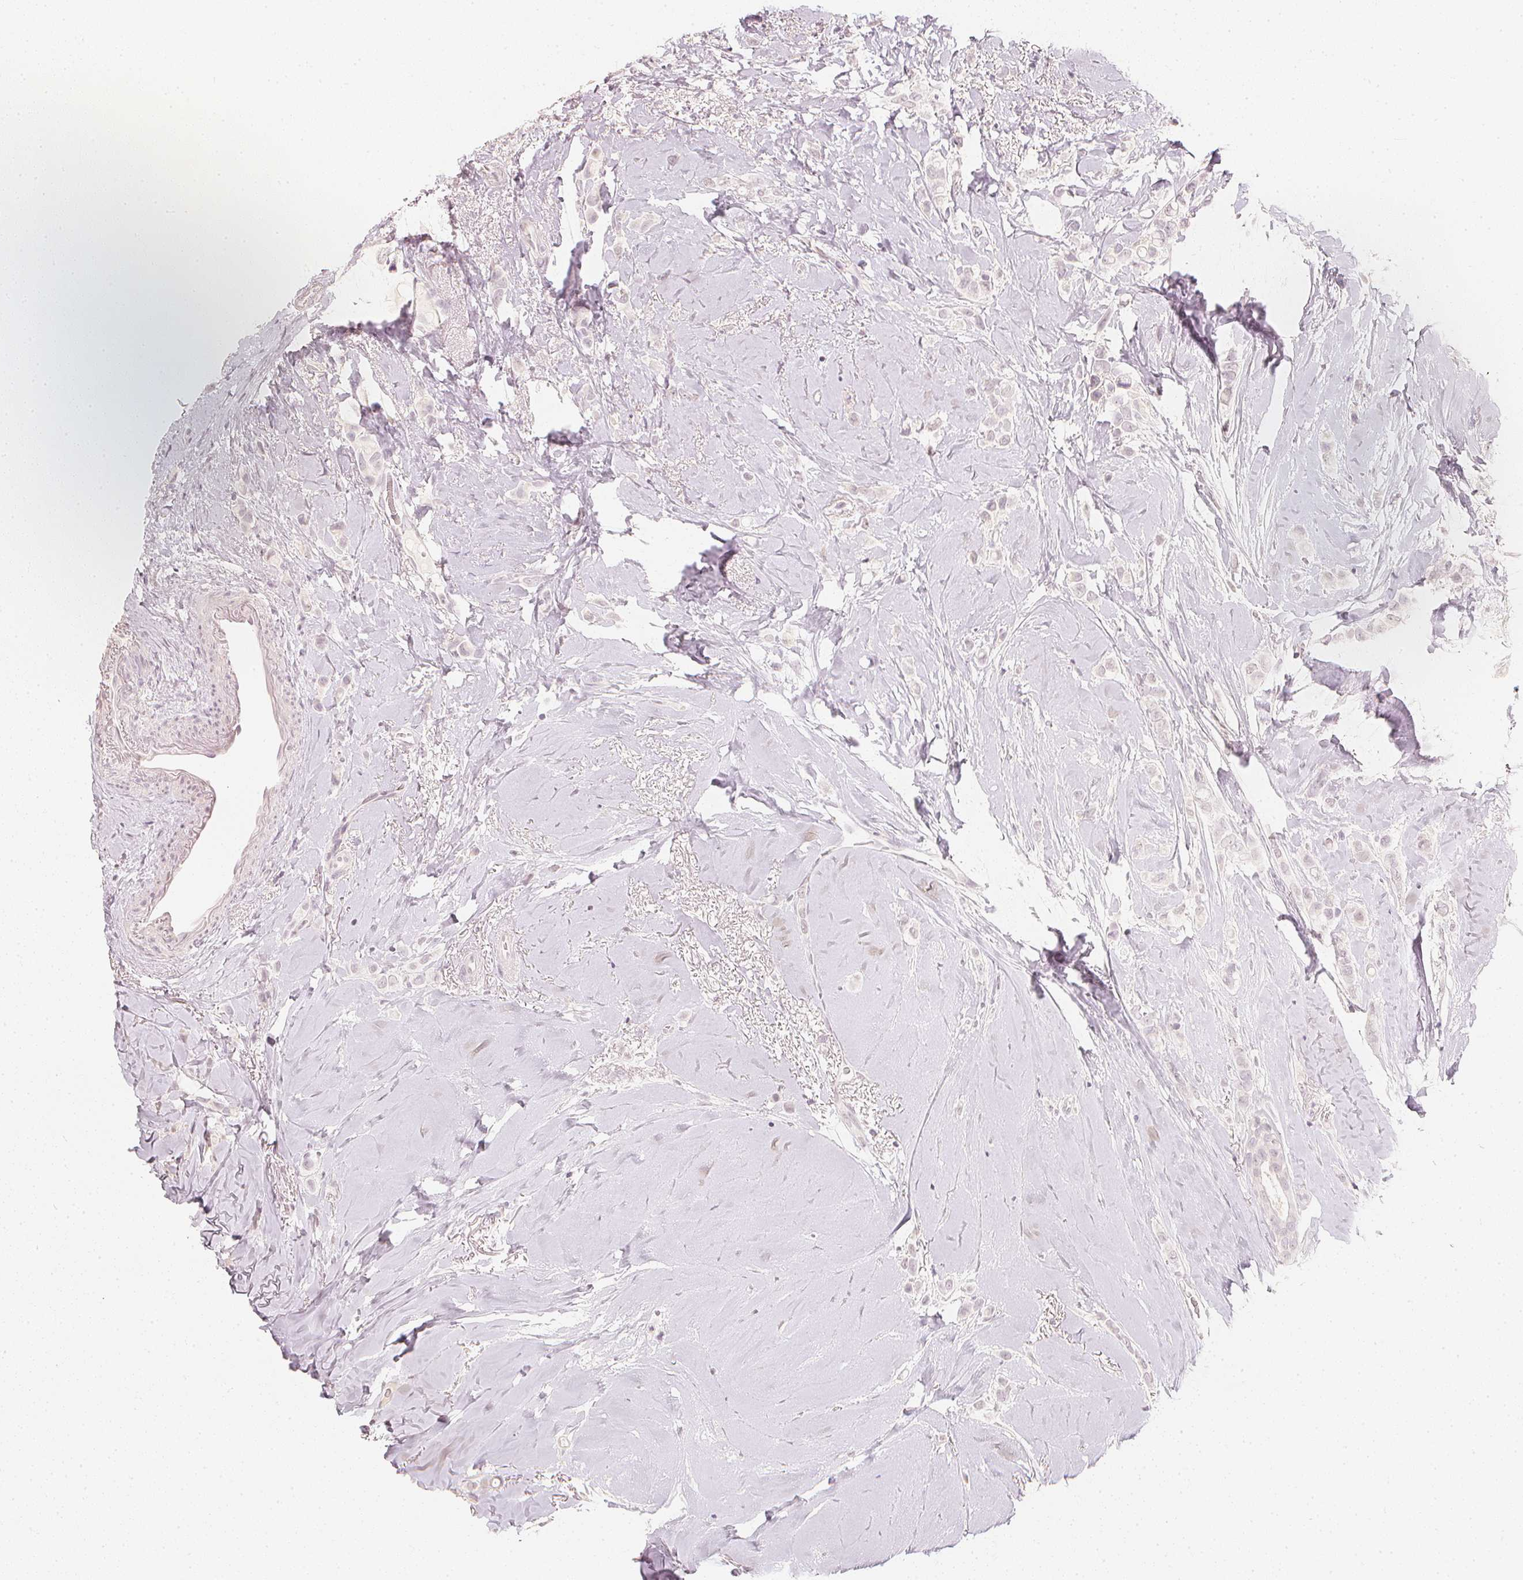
{"staining": {"intensity": "negative", "quantity": "none", "location": "none"}, "tissue": "breast cancer", "cell_type": "Tumor cells", "image_type": "cancer", "snomed": [{"axis": "morphology", "description": "Lobular carcinoma"}, {"axis": "topography", "description": "Breast"}], "caption": "Tumor cells are negative for brown protein staining in breast cancer (lobular carcinoma).", "gene": "CALB1", "patient": {"sex": "female", "age": 66}}